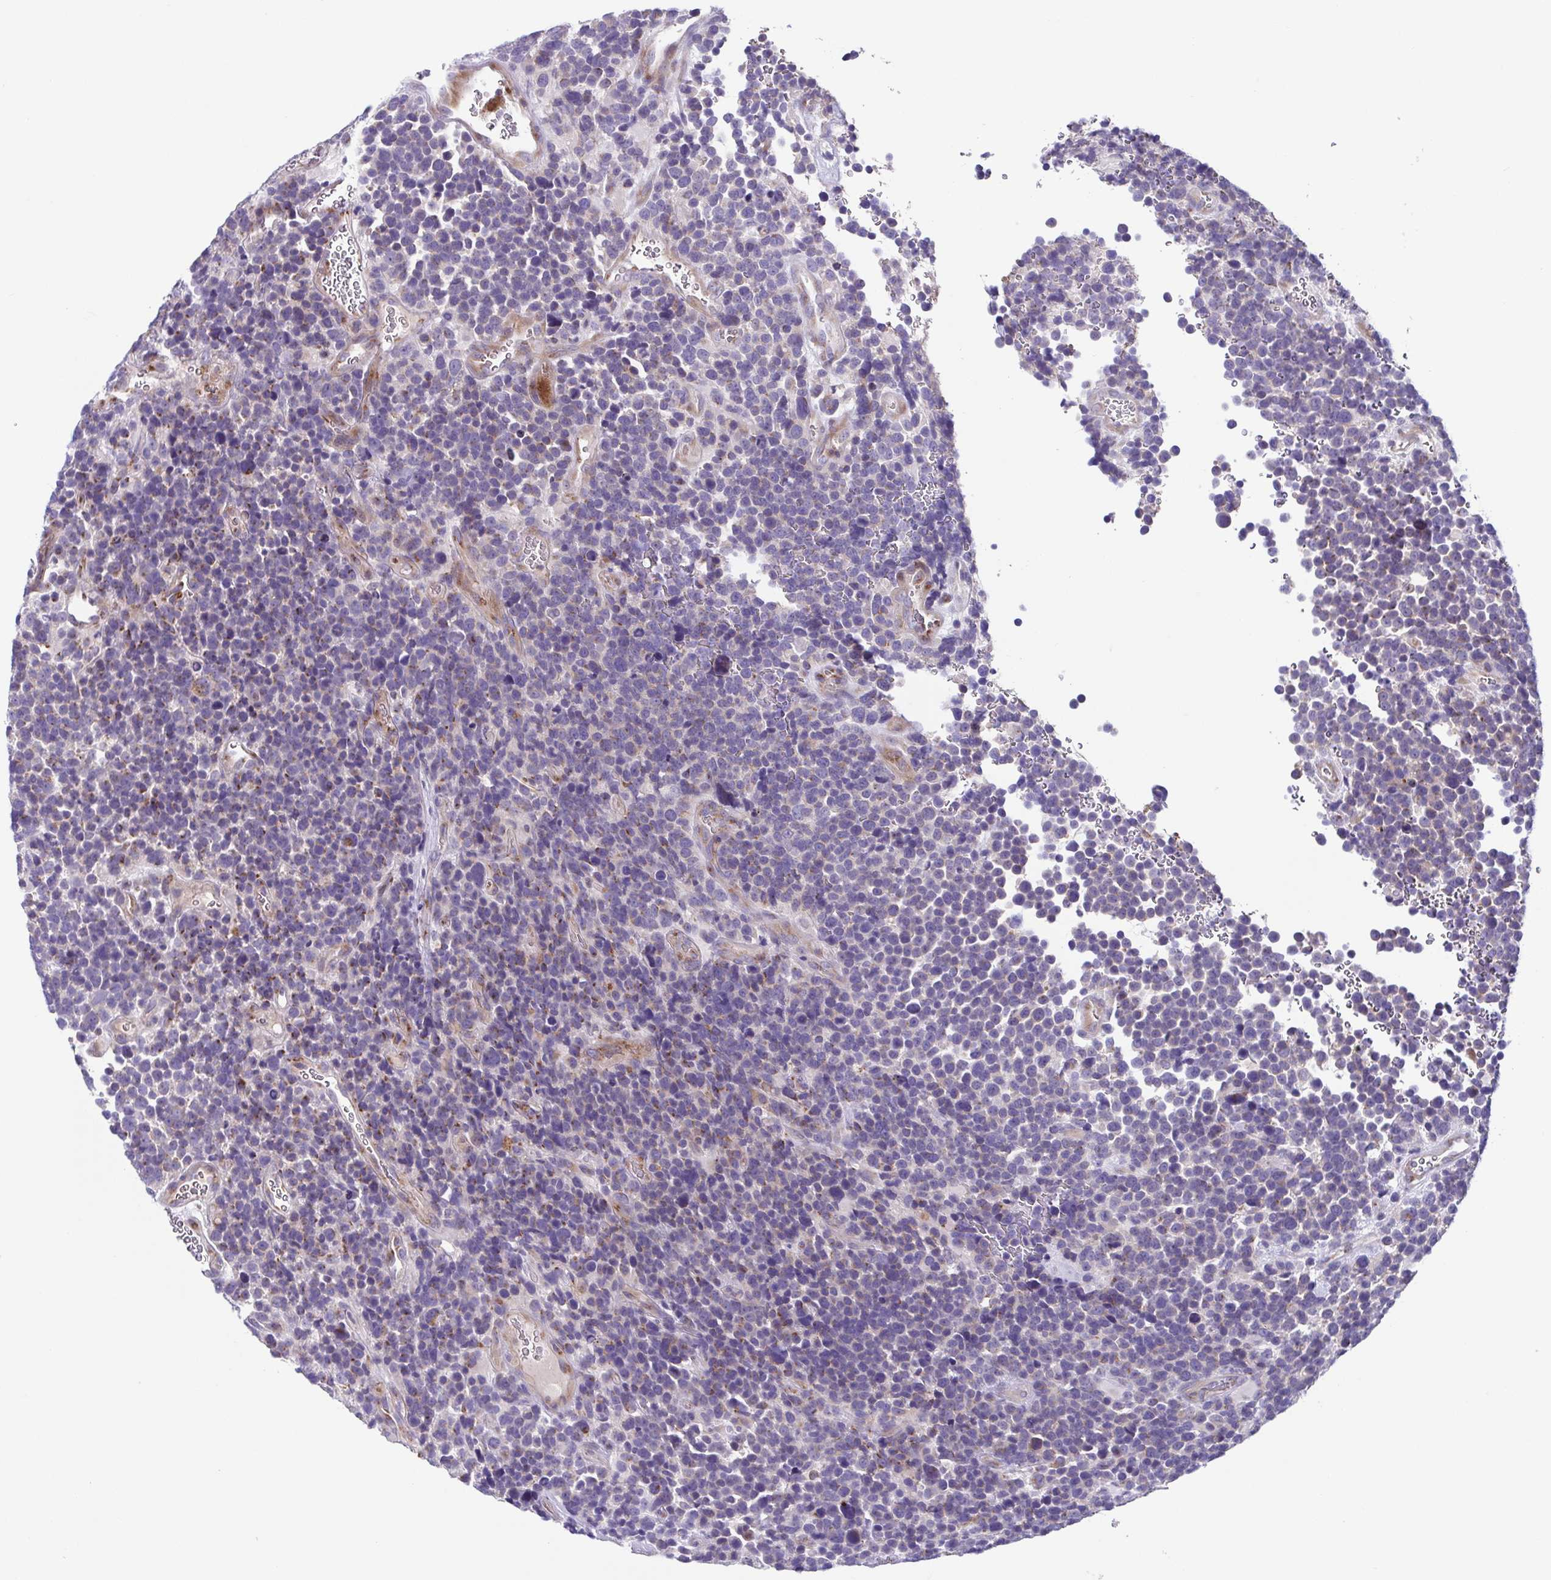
{"staining": {"intensity": "weak", "quantity": "<25%", "location": "cytoplasmic/membranous"}, "tissue": "glioma", "cell_type": "Tumor cells", "image_type": "cancer", "snomed": [{"axis": "morphology", "description": "Glioma, malignant, High grade"}, {"axis": "topography", "description": "Brain"}], "caption": "A histopathology image of human glioma is negative for staining in tumor cells. (Stains: DAB immunohistochemistry (IHC) with hematoxylin counter stain, Microscopy: brightfield microscopy at high magnification).", "gene": "COL17A1", "patient": {"sex": "male", "age": 33}}